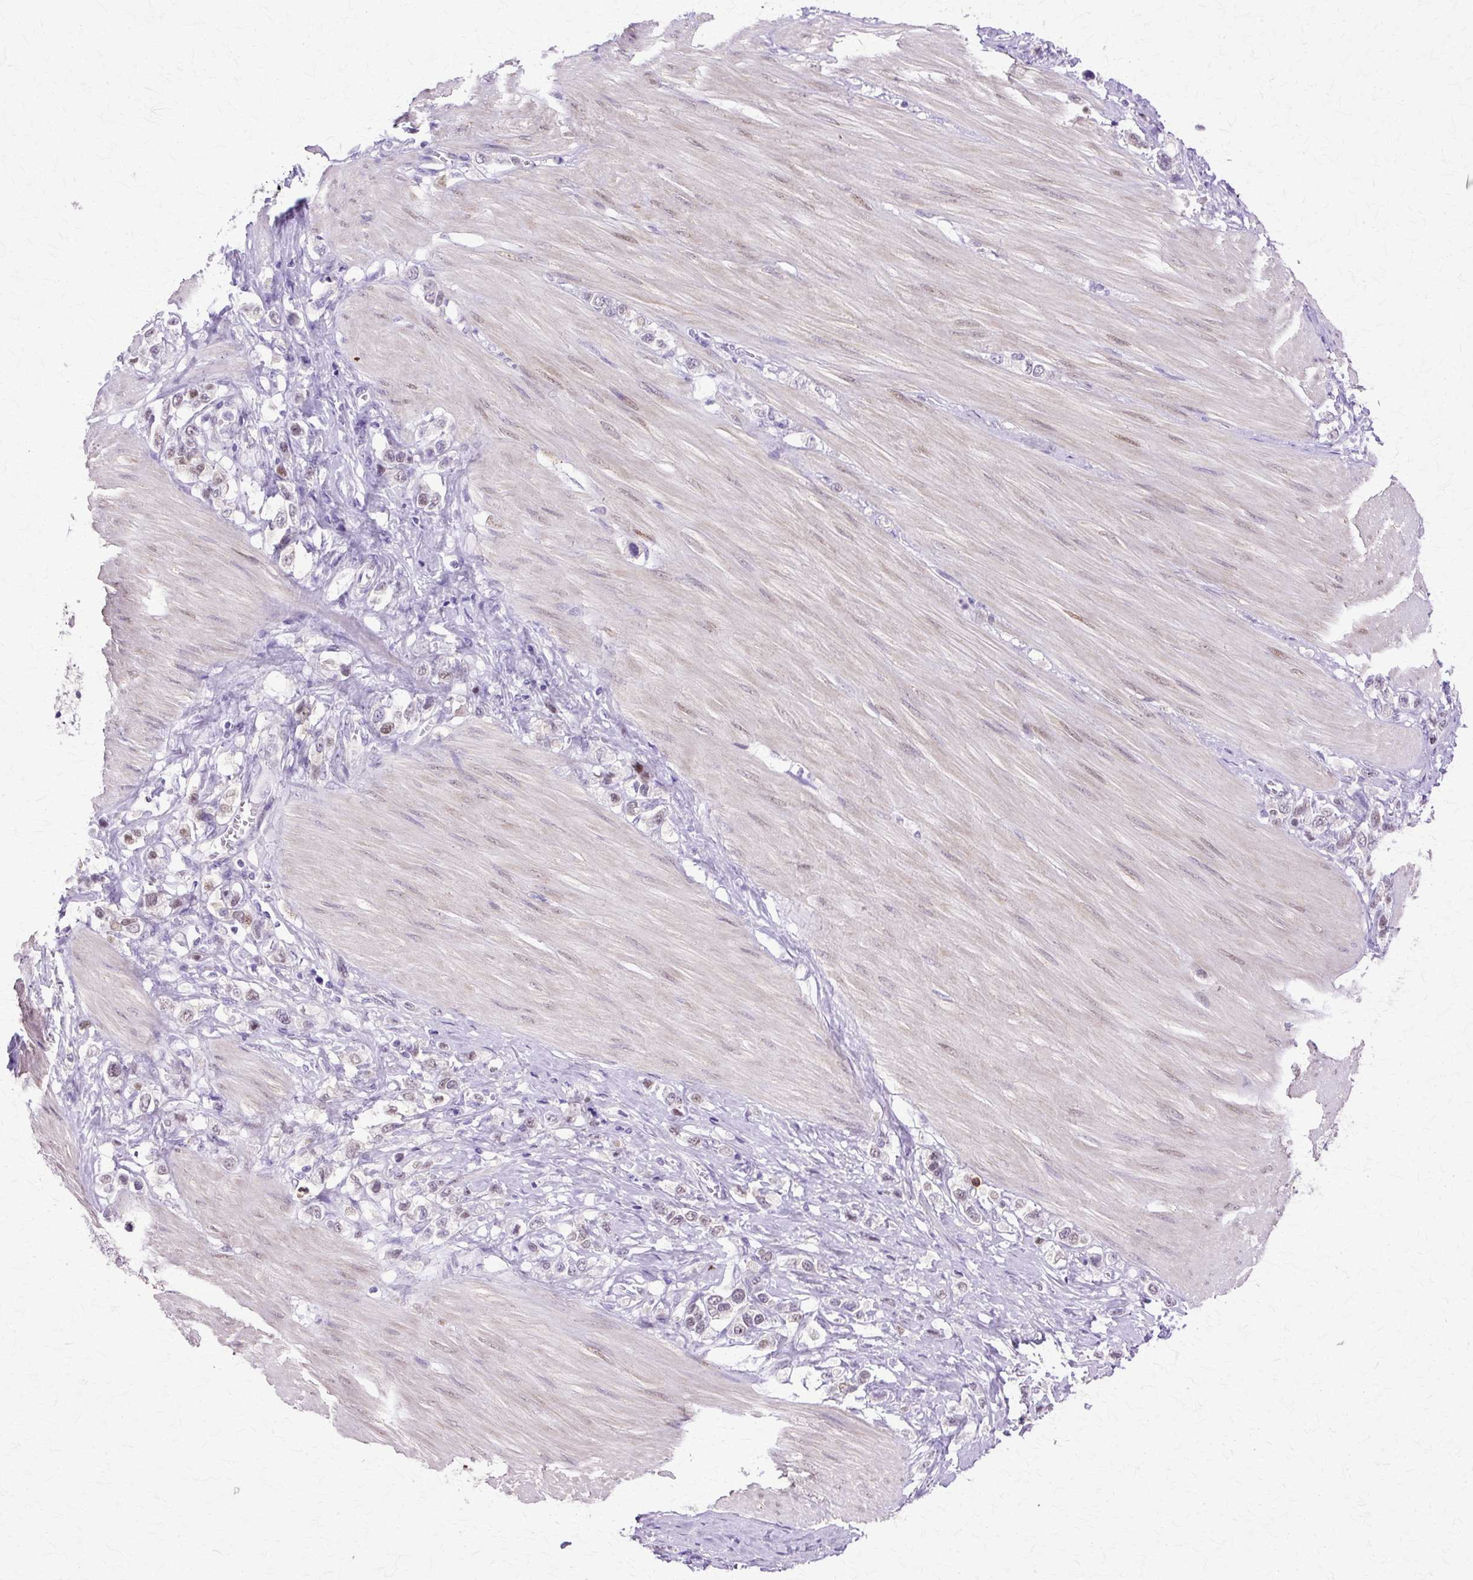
{"staining": {"intensity": "moderate", "quantity": "<25%", "location": "nuclear"}, "tissue": "stomach cancer", "cell_type": "Tumor cells", "image_type": "cancer", "snomed": [{"axis": "morphology", "description": "Adenocarcinoma, NOS"}, {"axis": "topography", "description": "Stomach"}], "caption": "IHC (DAB) staining of adenocarcinoma (stomach) shows moderate nuclear protein expression in approximately <25% of tumor cells.", "gene": "HSPA8", "patient": {"sex": "female", "age": 65}}